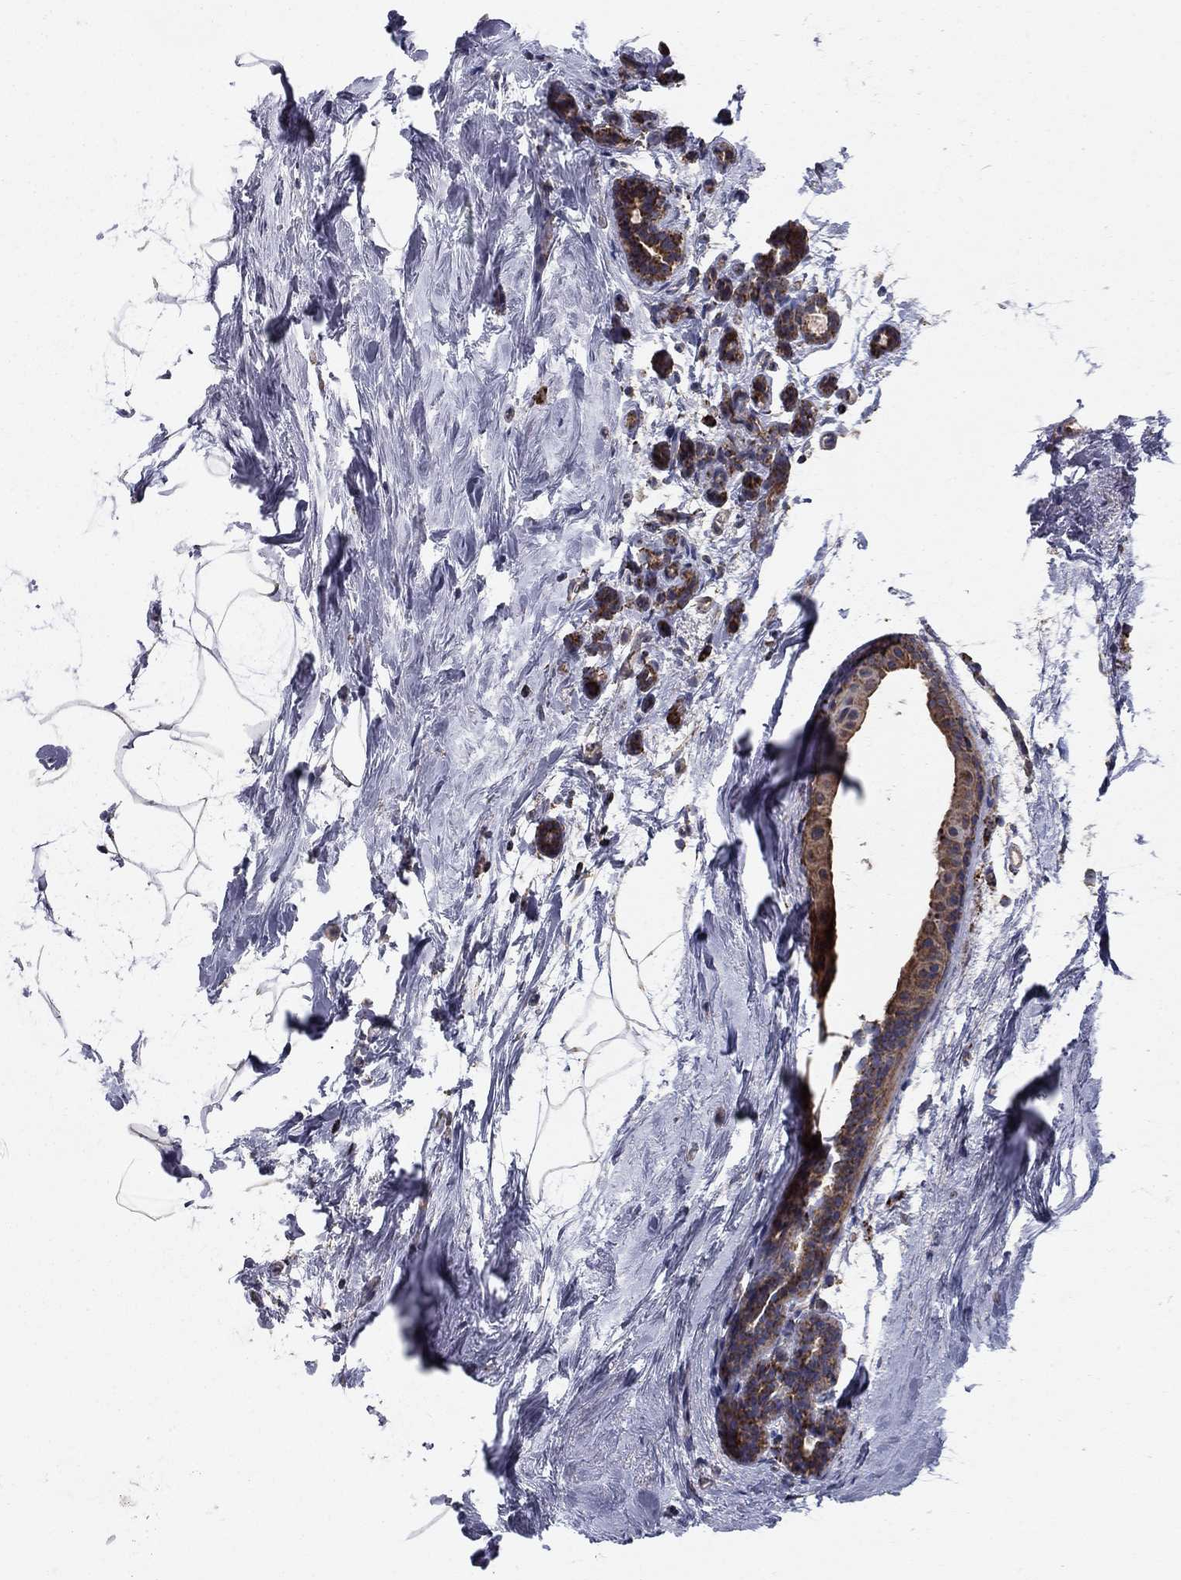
{"staining": {"intensity": "moderate", "quantity": ">75%", "location": "cytoplasmic/membranous"}, "tissue": "breast cancer", "cell_type": "Tumor cells", "image_type": "cancer", "snomed": [{"axis": "morphology", "description": "Duct carcinoma"}, {"axis": "topography", "description": "Breast"}], "caption": "The immunohistochemical stain labels moderate cytoplasmic/membranous positivity in tumor cells of breast cancer (intraductal carcinoma) tissue. Nuclei are stained in blue.", "gene": "NDUFS8", "patient": {"sex": "female", "age": 55}}